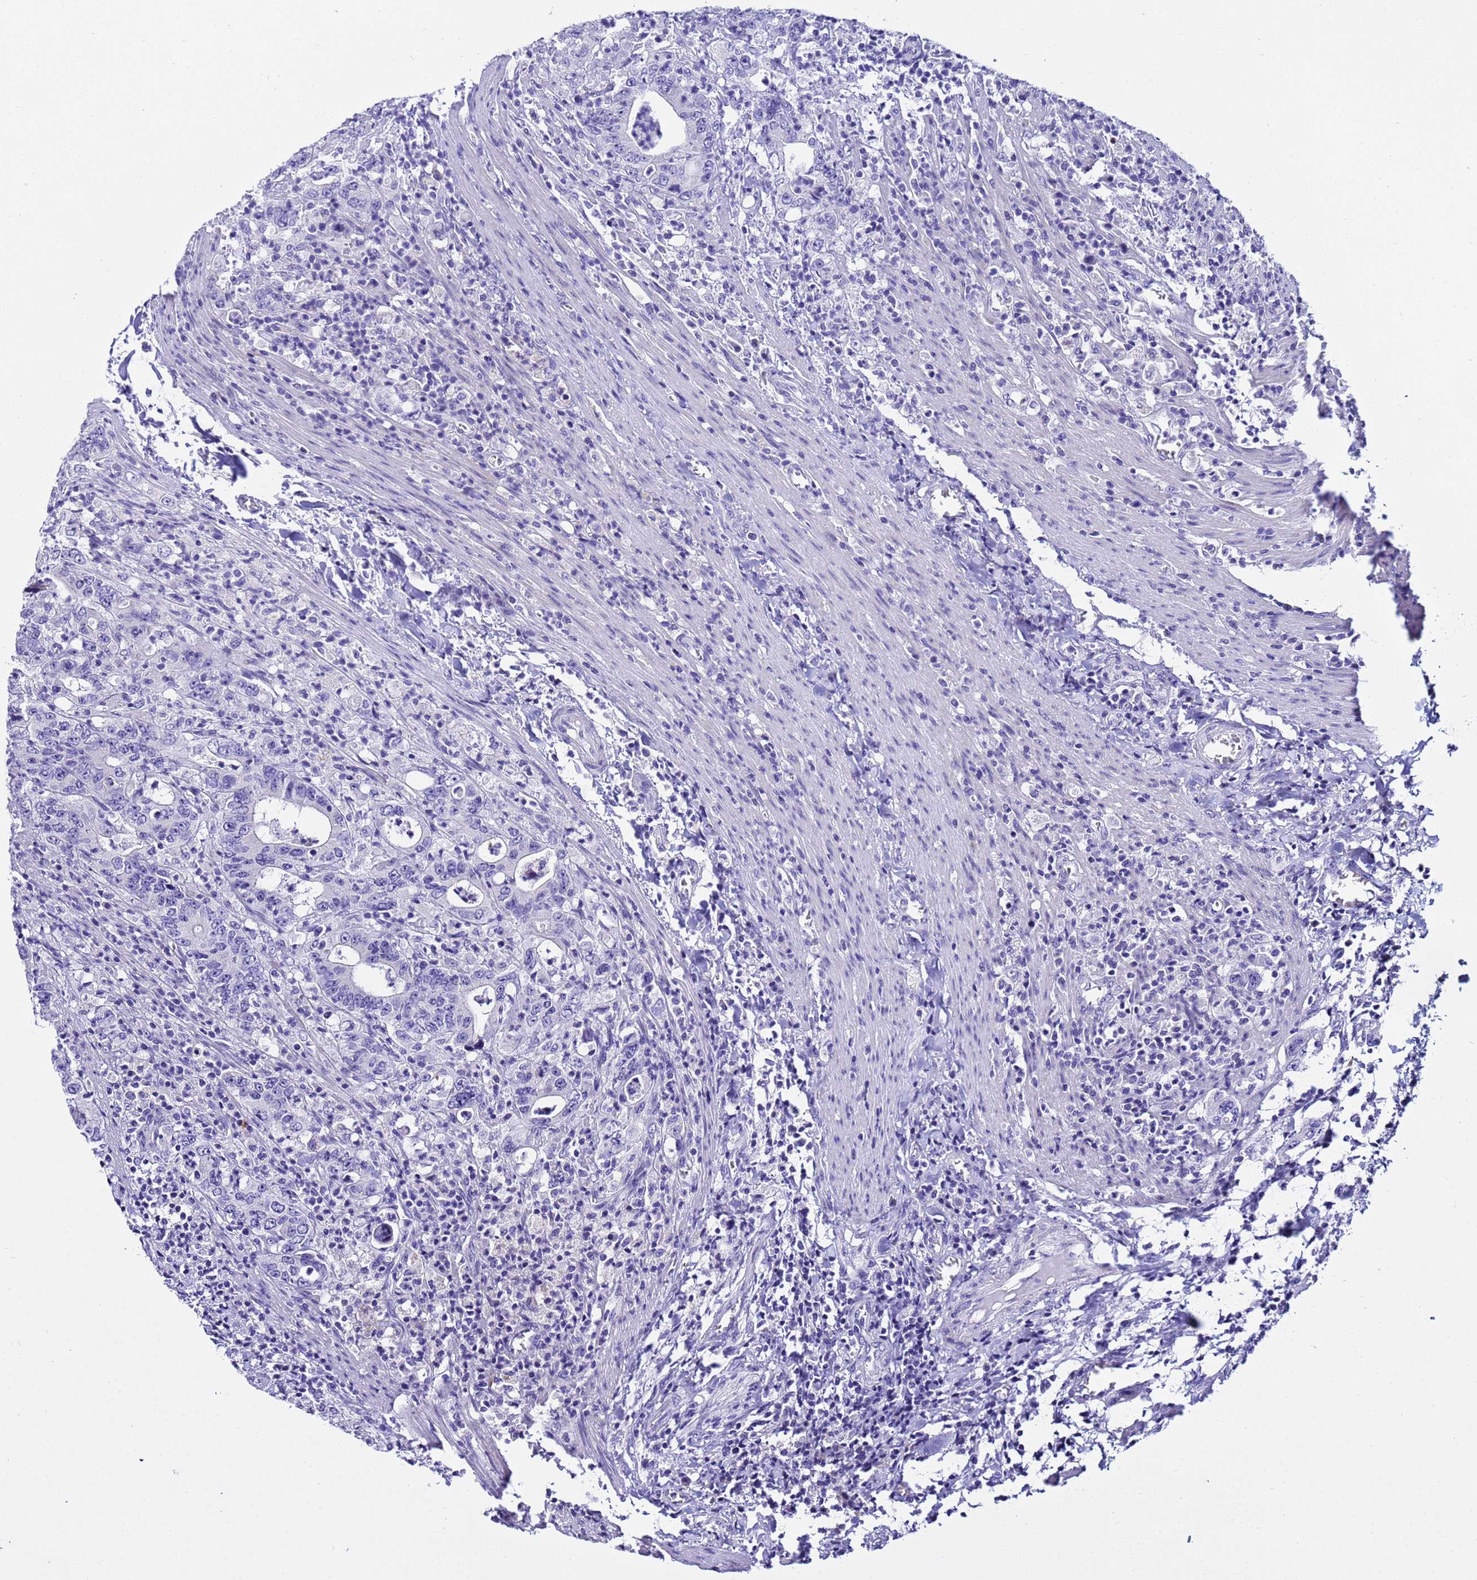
{"staining": {"intensity": "negative", "quantity": "none", "location": "none"}, "tissue": "colorectal cancer", "cell_type": "Tumor cells", "image_type": "cancer", "snomed": [{"axis": "morphology", "description": "Adenocarcinoma, NOS"}, {"axis": "topography", "description": "Colon"}], "caption": "An image of colorectal cancer (adenocarcinoma) stained for a protein reveals no brown staining in tumor cells. (Brightfield microscopy of DAB (3,3'-diaminobenzidine) IHC at high magnification).", "gene": "IGSF11", "patient": {"sex": "female", "age": 75}}